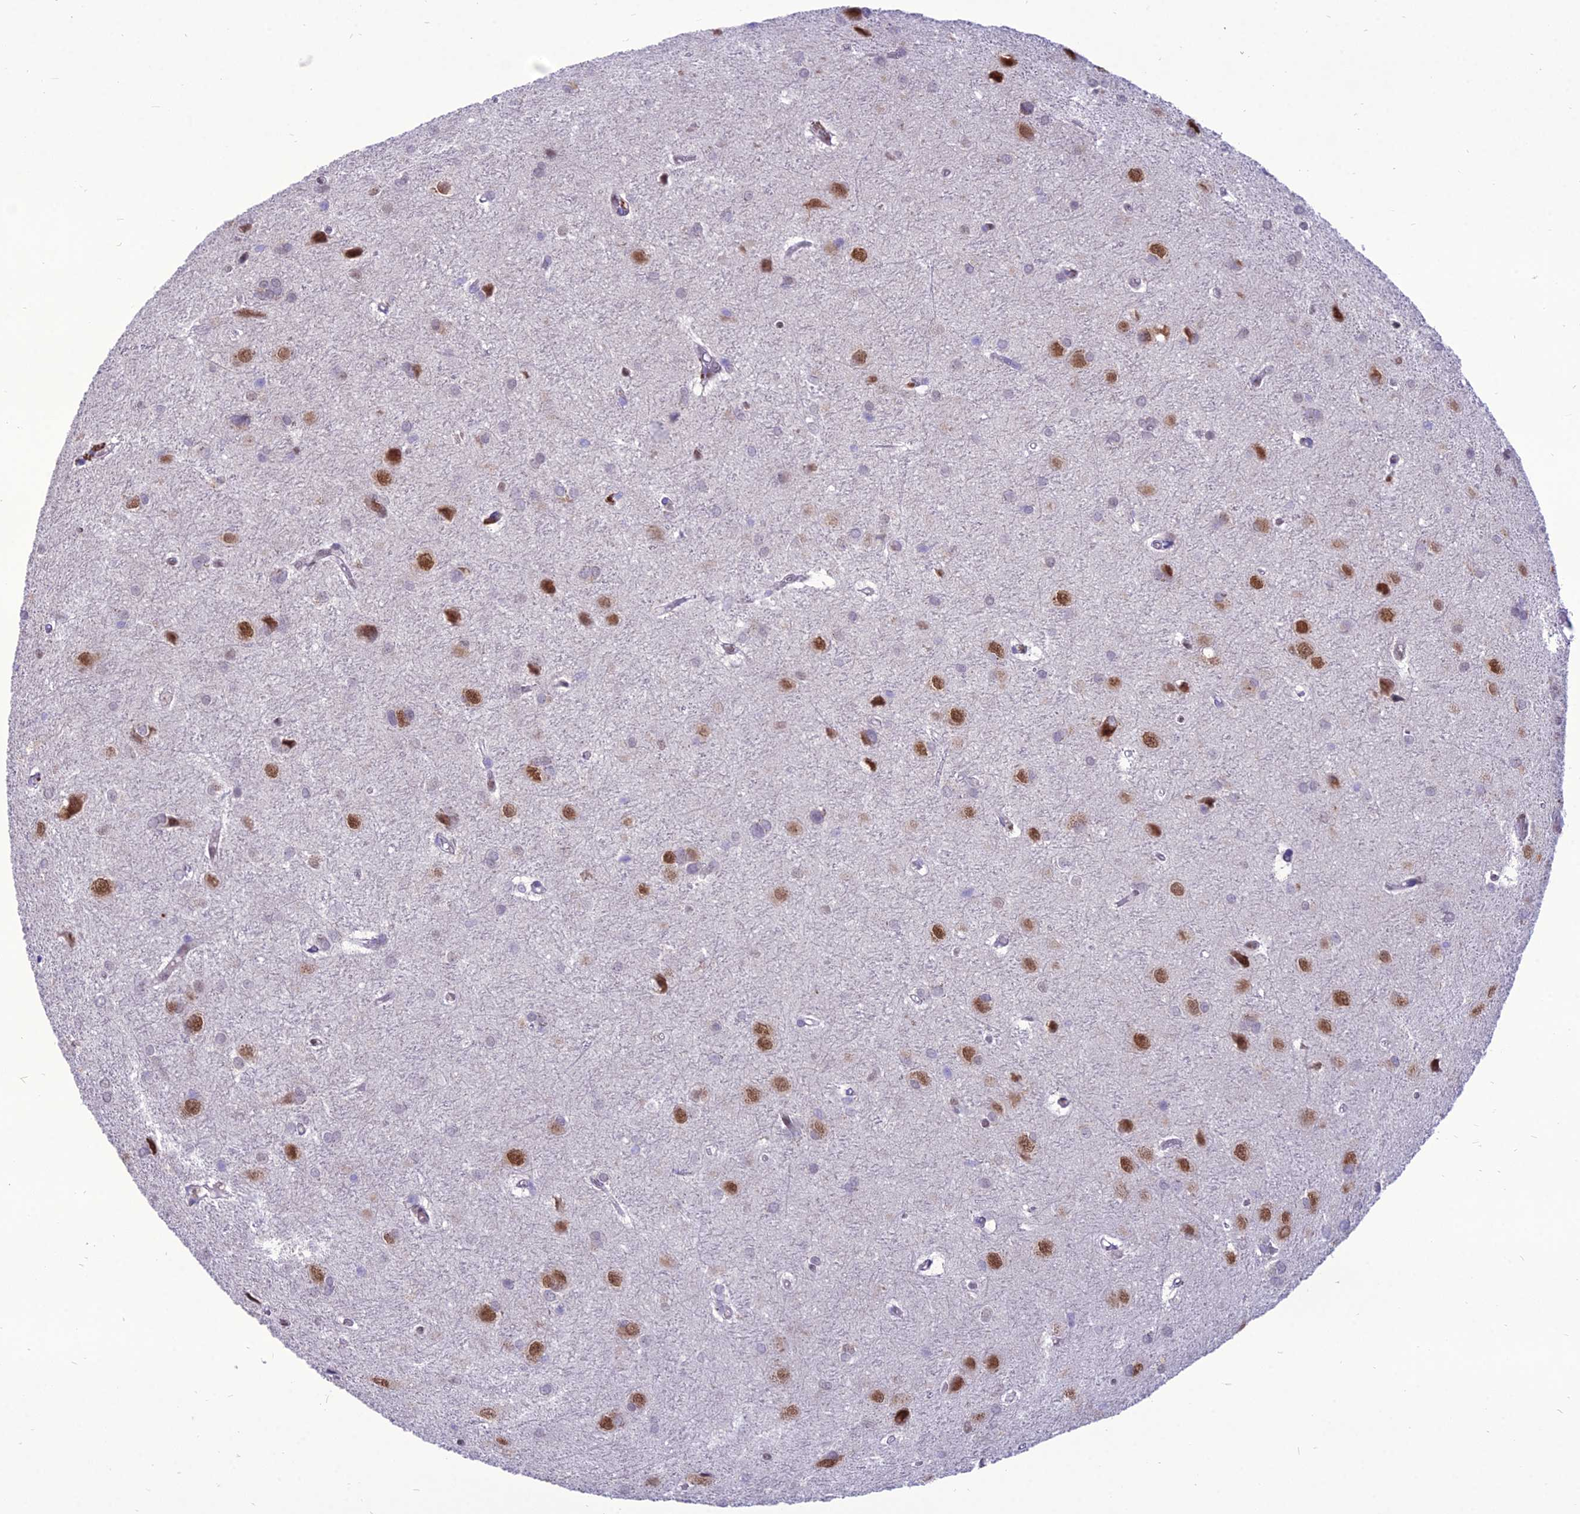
{"staining": {"intensity": "moderate", "quantity": "25%-75%", "location": "nuclear"}, "tissue": "glioma", "cell_type": "Tumor cells", "image_type": "cancer", "snomed": [{"axis": "morphology", "description": "Glioma, malignant, High grade"}, {"axis": "topography", "description": "Brain"}], "caption": "Protein expression analysis of malignant high-grade glioma displays moderate nuclear expression in approximately 25%-75% of tumor cells.", "gene": "NOVA2", "patient": {"sex": "female", "age": 50}}